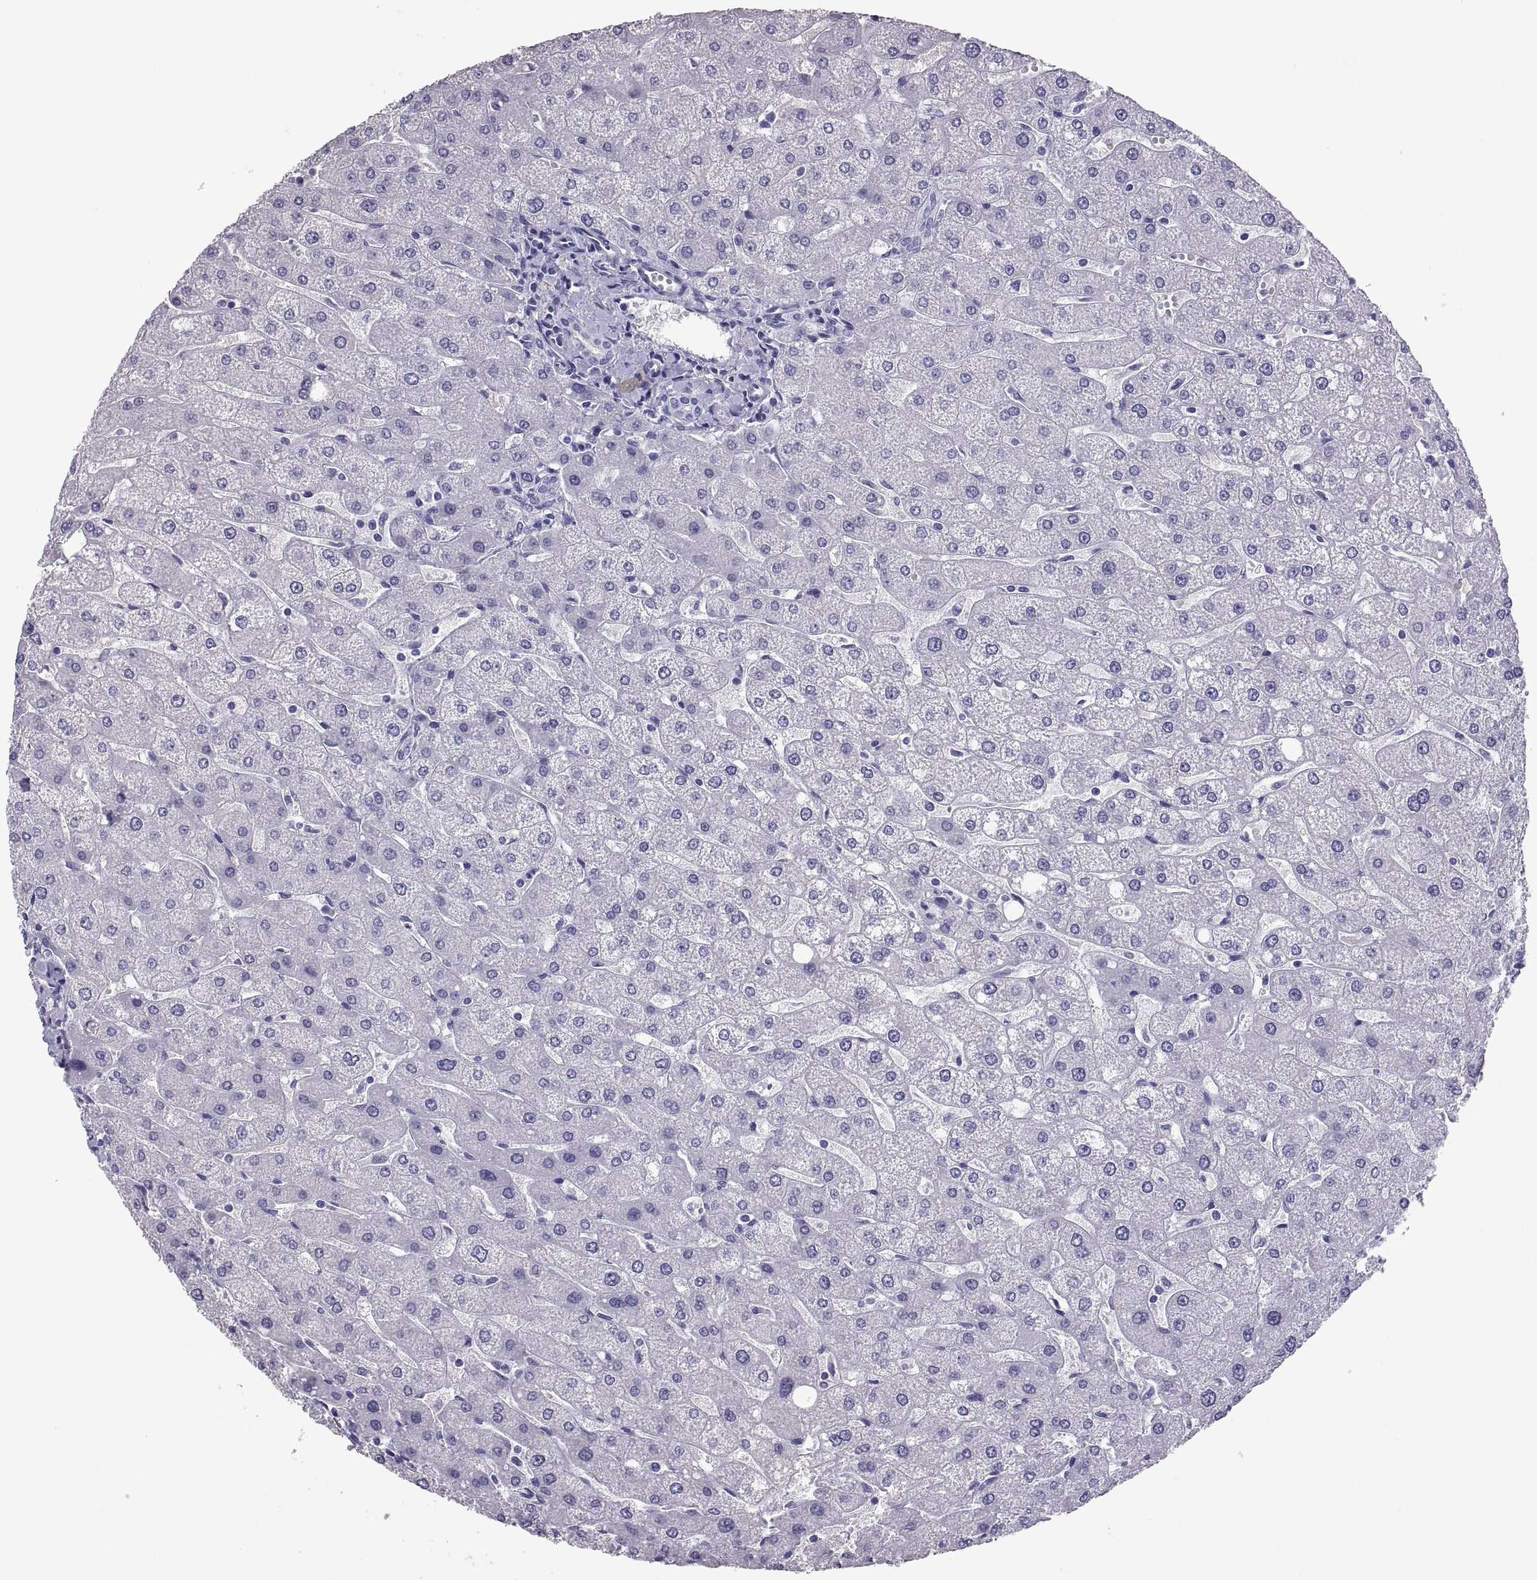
{"staining": {"intensity": "negative", "quantity": "none", "location": "none"}, "tissue": "liver", "cell_type": "Cholangiocytes", "image_type": "normal", "snomed": [{"axis": "morphology", "description": "Normal tissue, NOS"}, {"axis": "topography", "description": "Liver"}], "caption": "DAB immunohistochemical staining of normal liver displays no significant staining in cholangiocytes. (Brightfield microscopy of DAB (3,3'-diaminobenzidine) IHC at high magnification).", "gene": "RNASE12", "patient": {"sex": "male", "age": 67}}